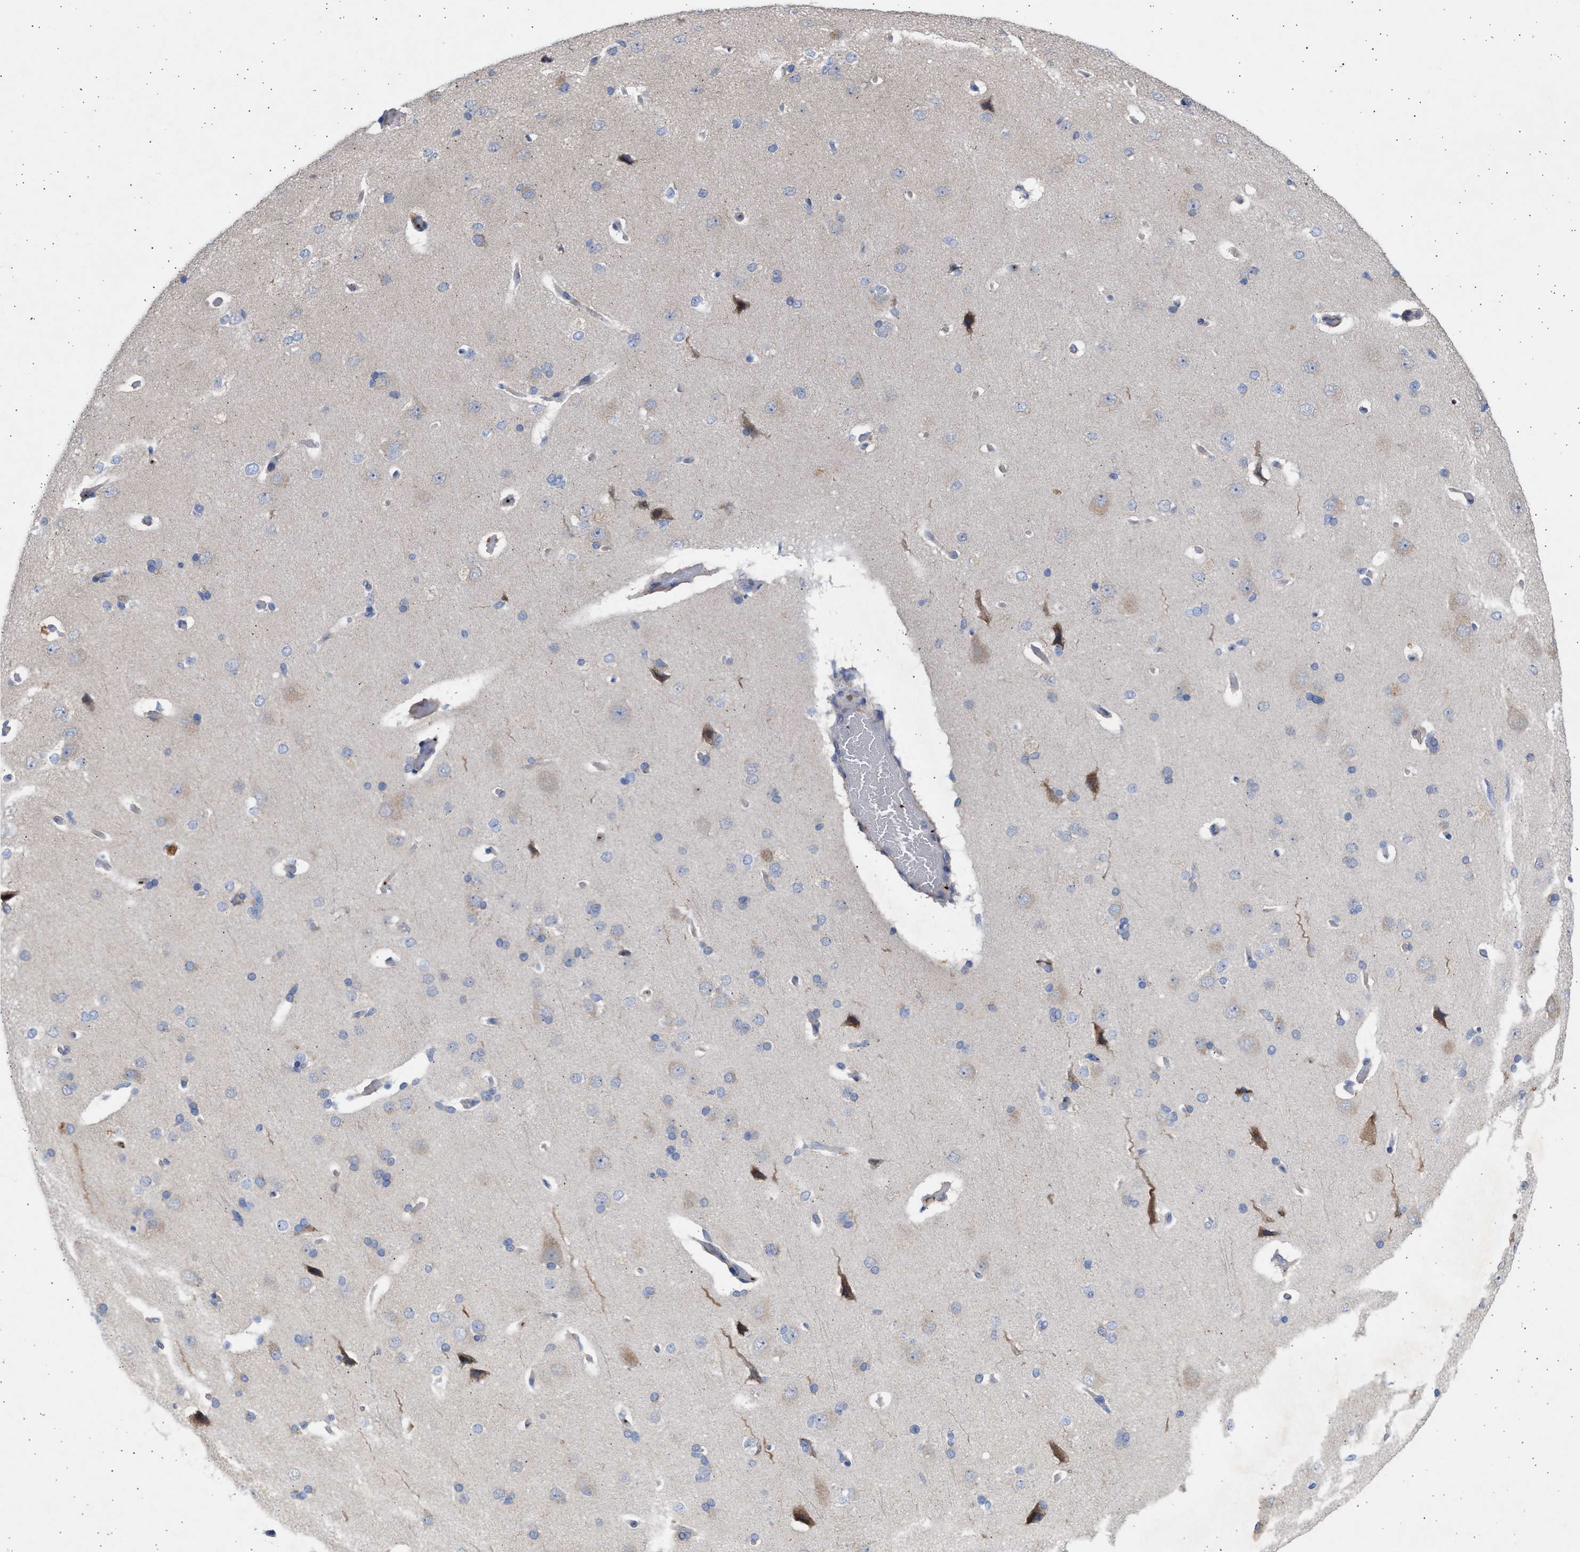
{"staining": {"intensity": "negative", "quantity": "none", "location": "none"}, "tissue": "cerebral cortex", "cell_type": "Endothelial cells", "image_type": "normal", "snomed": [{"axis": "morphology", "description": "Normal tissue, NOS"}, {"axis": "topography", "description": "Cerebral cortex"}], "caption": "A high-resolution photomicrograph shows immunohistochemistry (IHC) staining of benign cerebral cortex, which exhibits no significant positivity in endothelial cells.", "gene": "NBR1", "patient": {"sex": "male", "age": 62}}